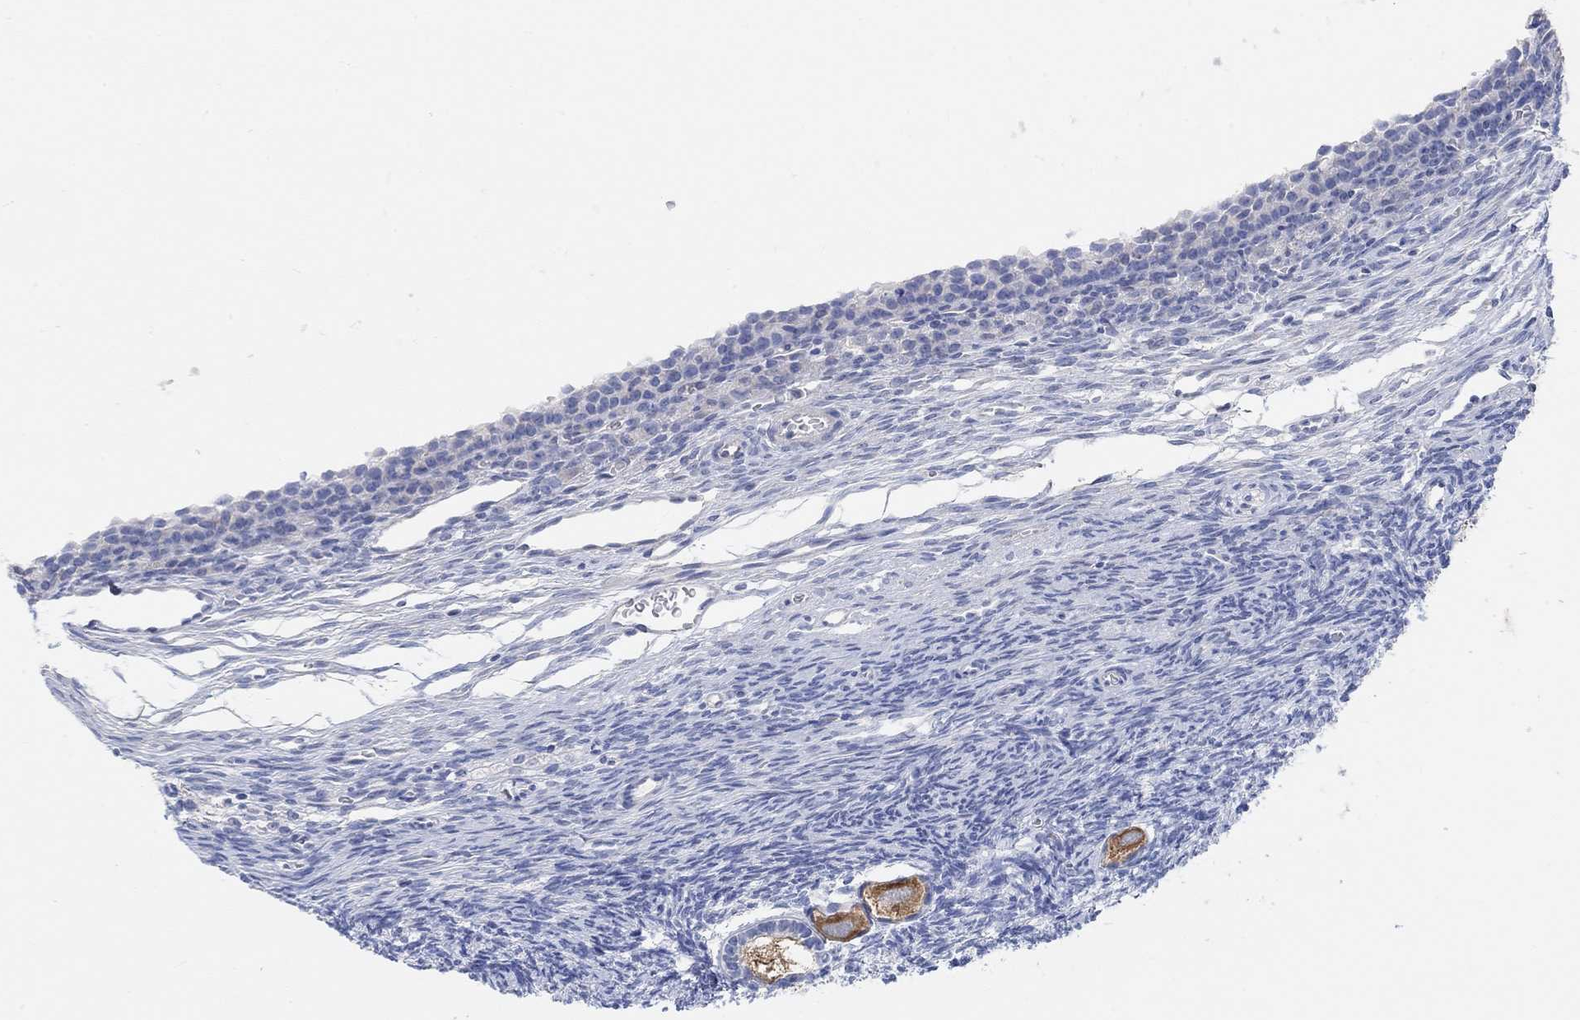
{"staining": {"intensity": "strong", "quantity": "25%-75%", "location": "cytoplasmic/membranous"}, "tissue": "ovary", "cell_type": "Follicle cells", "image_type": "normal", "snomed": [{"axis": "morphology", "description": "Normal tissue, NOS"}, {"axis": "topography", "description": "Ovary"}], "caption": "Immunohistochemical staining of benign ovary demonstrates 25%-75% levels of strong cytoplasmic/membranous protein staining in about 25%-75% of follicle cells.", "gene": "NLRP14", "patient": {"sex": "female", "age": 27}}